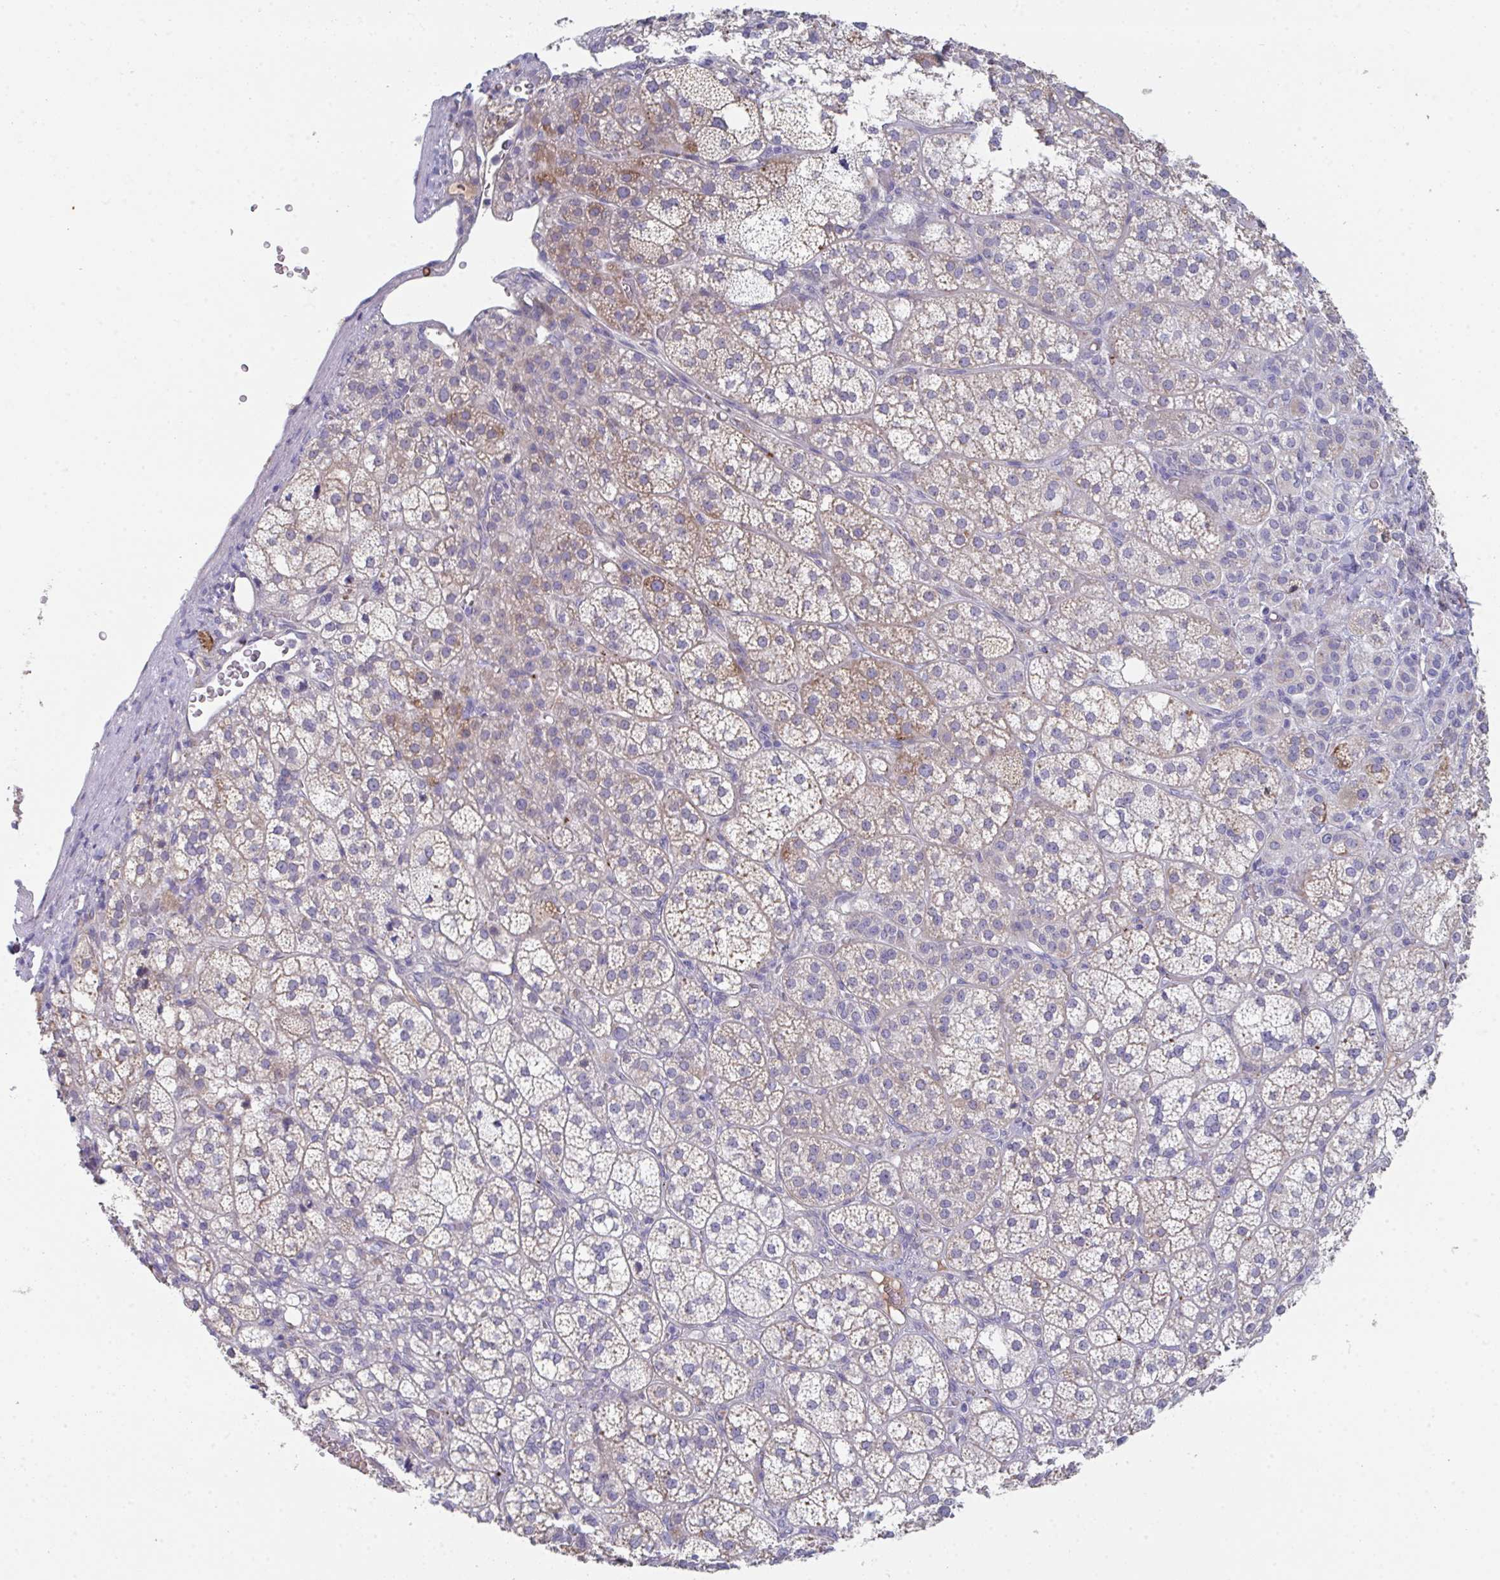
{"staining": {"intensity": "strong", "quantity": "<25%", "location": "cytoplasmic/membranous"}, "tissue": "adrenal gland", "cell_type": "Glandular cells", "image_type": "normal", "snomed": [{"axis": "morphology", "description": "Normal tissue, NOS"}, {"axis": "topography", "description": "Adrenal gland"}], "caption": "Glandular cells show medium levels of strong cytoplasmic/membranous expression in about <25% of cells in unremarkable human adrenal gland.", "gene": "HGFAC", "patient": {"sex": "female", "age": 60}}